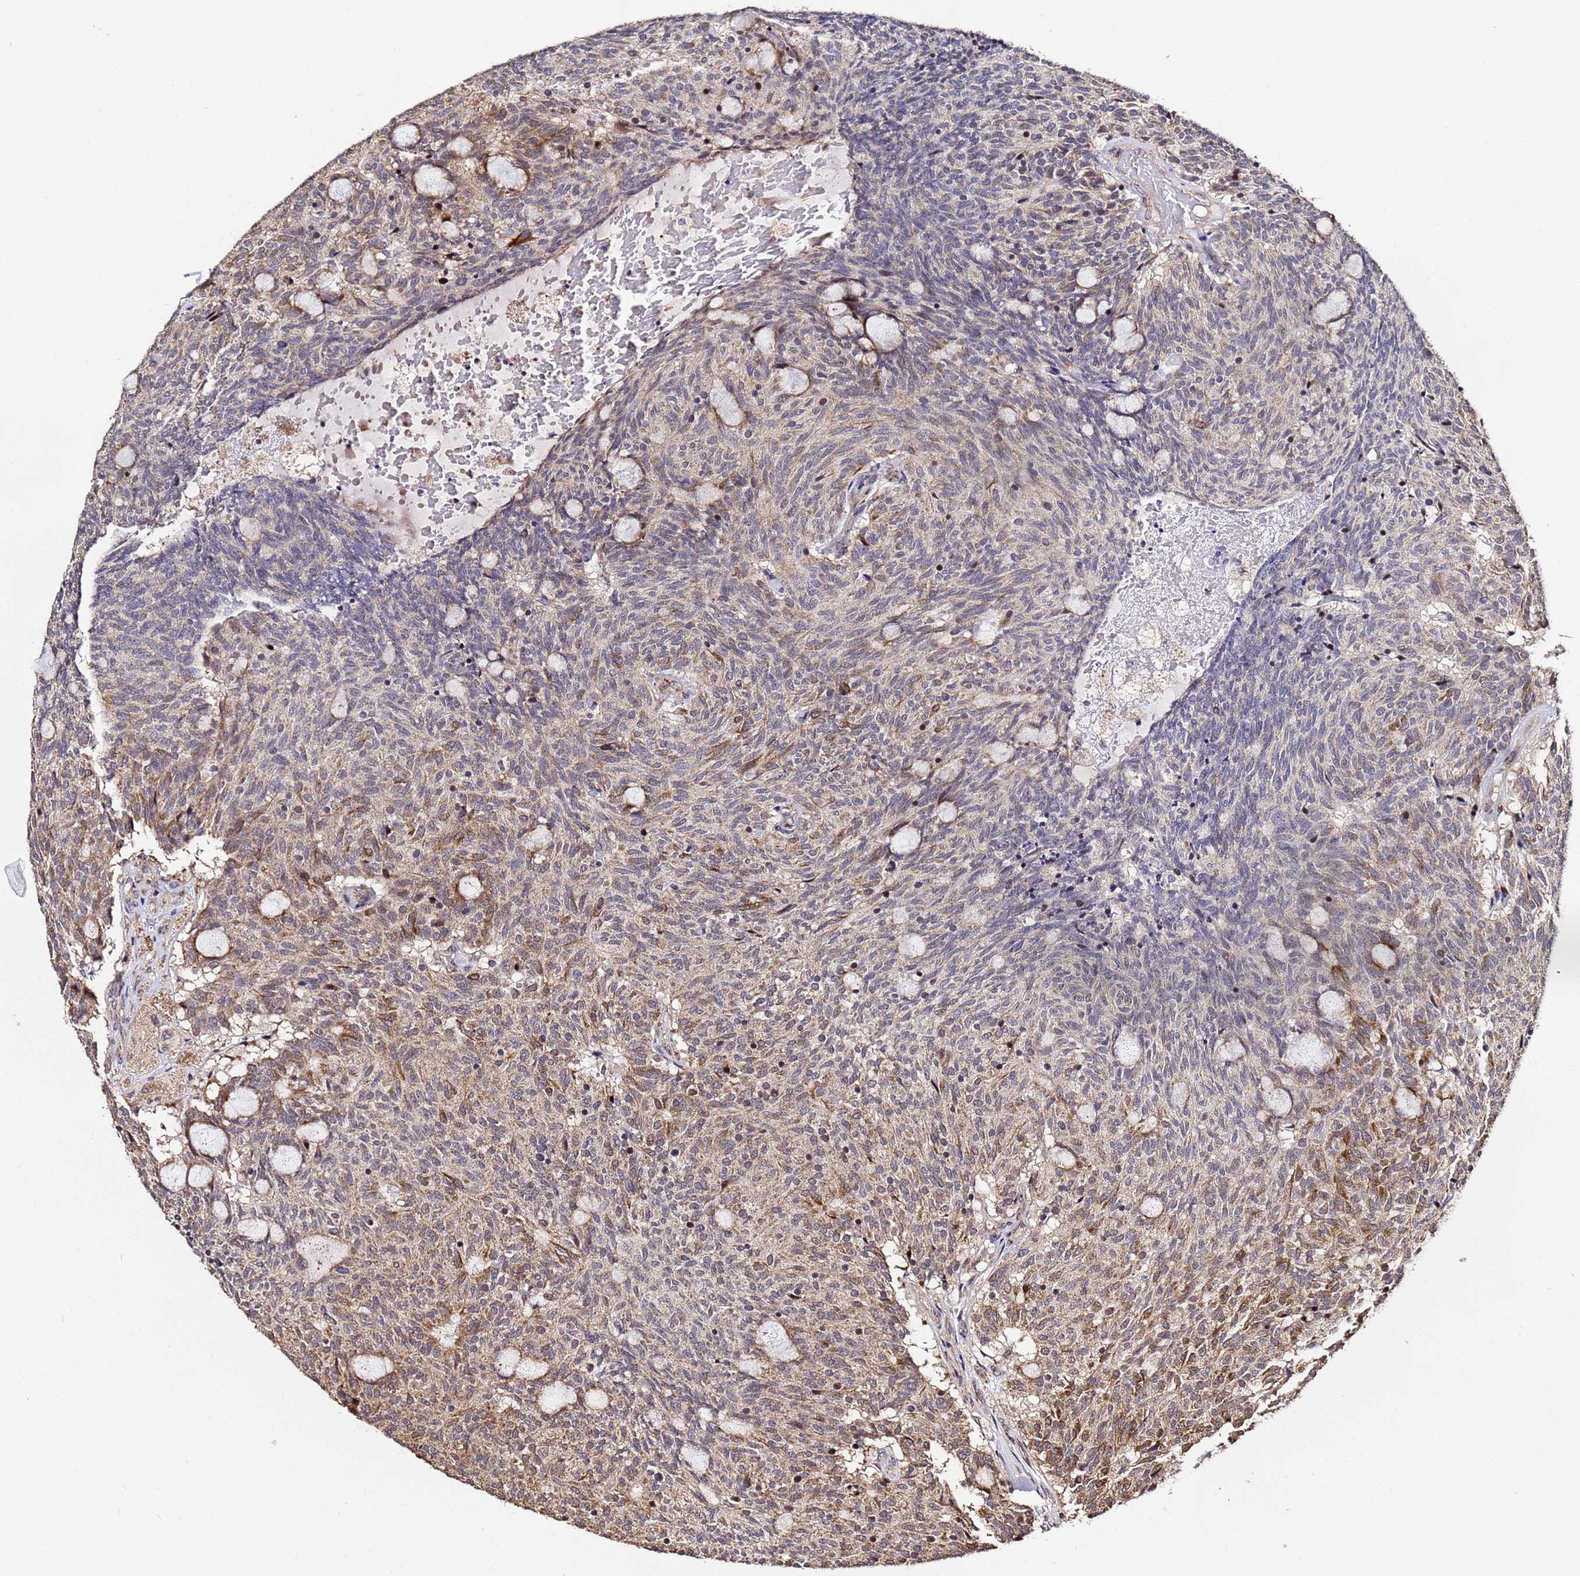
{"staining": {"intensity": "moderate", "quantity": "25%-75%", "location": "cytoplasmic/membranous"}, "tissue": "carcinoid", "cell_type": "Tumor cells", "image_type": "cancer", "snomed": [{"axis": "morphology", "description": "Carcinoid, malignant, NOS"}, {"axis": "topography", "description": "Pancreas"}], "caption": "High-magnification brightfield microscopy of malignant carcinoid stained with DAB (3,3'-diaminobenzidine) (brown) and counterstained with hematoxylin (blue). tumor cells exhibit moderate cytoplasmic/membranous expression is identified in approximately25%-75% of cells.", "gene": "WNK4", "patient": {"sex": "female", "age": 54}}